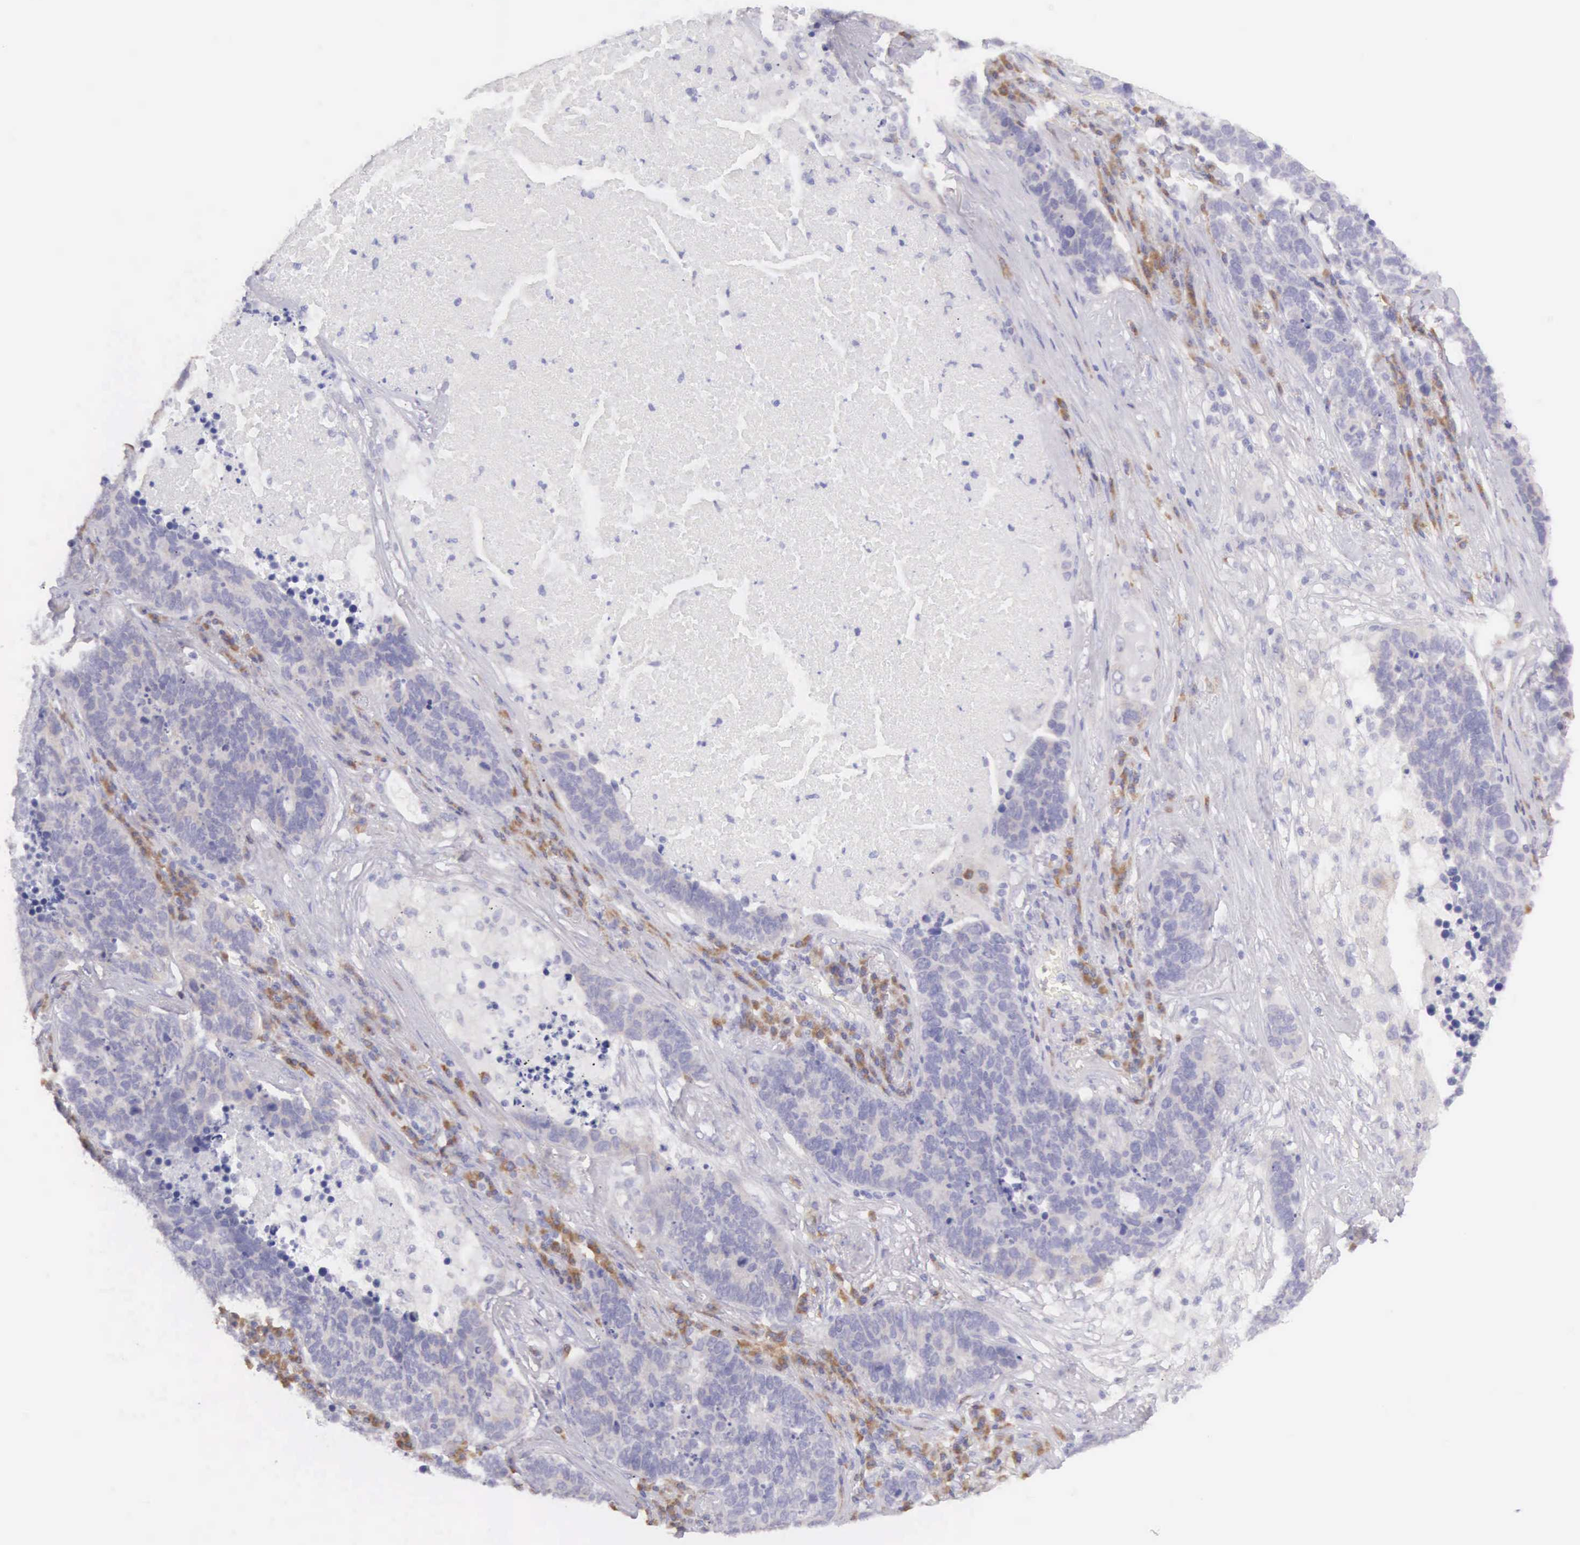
{"staining": {"intensity": "weak", "quantity": "<25%", "location": "cytoplasmic/membranous"}, "tissue": "lung cancer", "cell_type": "Tumor cells", "image_type": "cancer", "snomed": [{"axis": "morphology", "description": "Neoplasm, malignant, NOS"}, {"axis": "topography", "description": "Lung"}], "caption": "Tumor cells are negative for brown protein staining in lung cancer. Brightfield microscopy of IHC stained with DAB (brown) and hematoxylin (blue), captured at high magnification.", "gene": "ARFGAP3", "patient": {"sex": "female", "age": 75}}